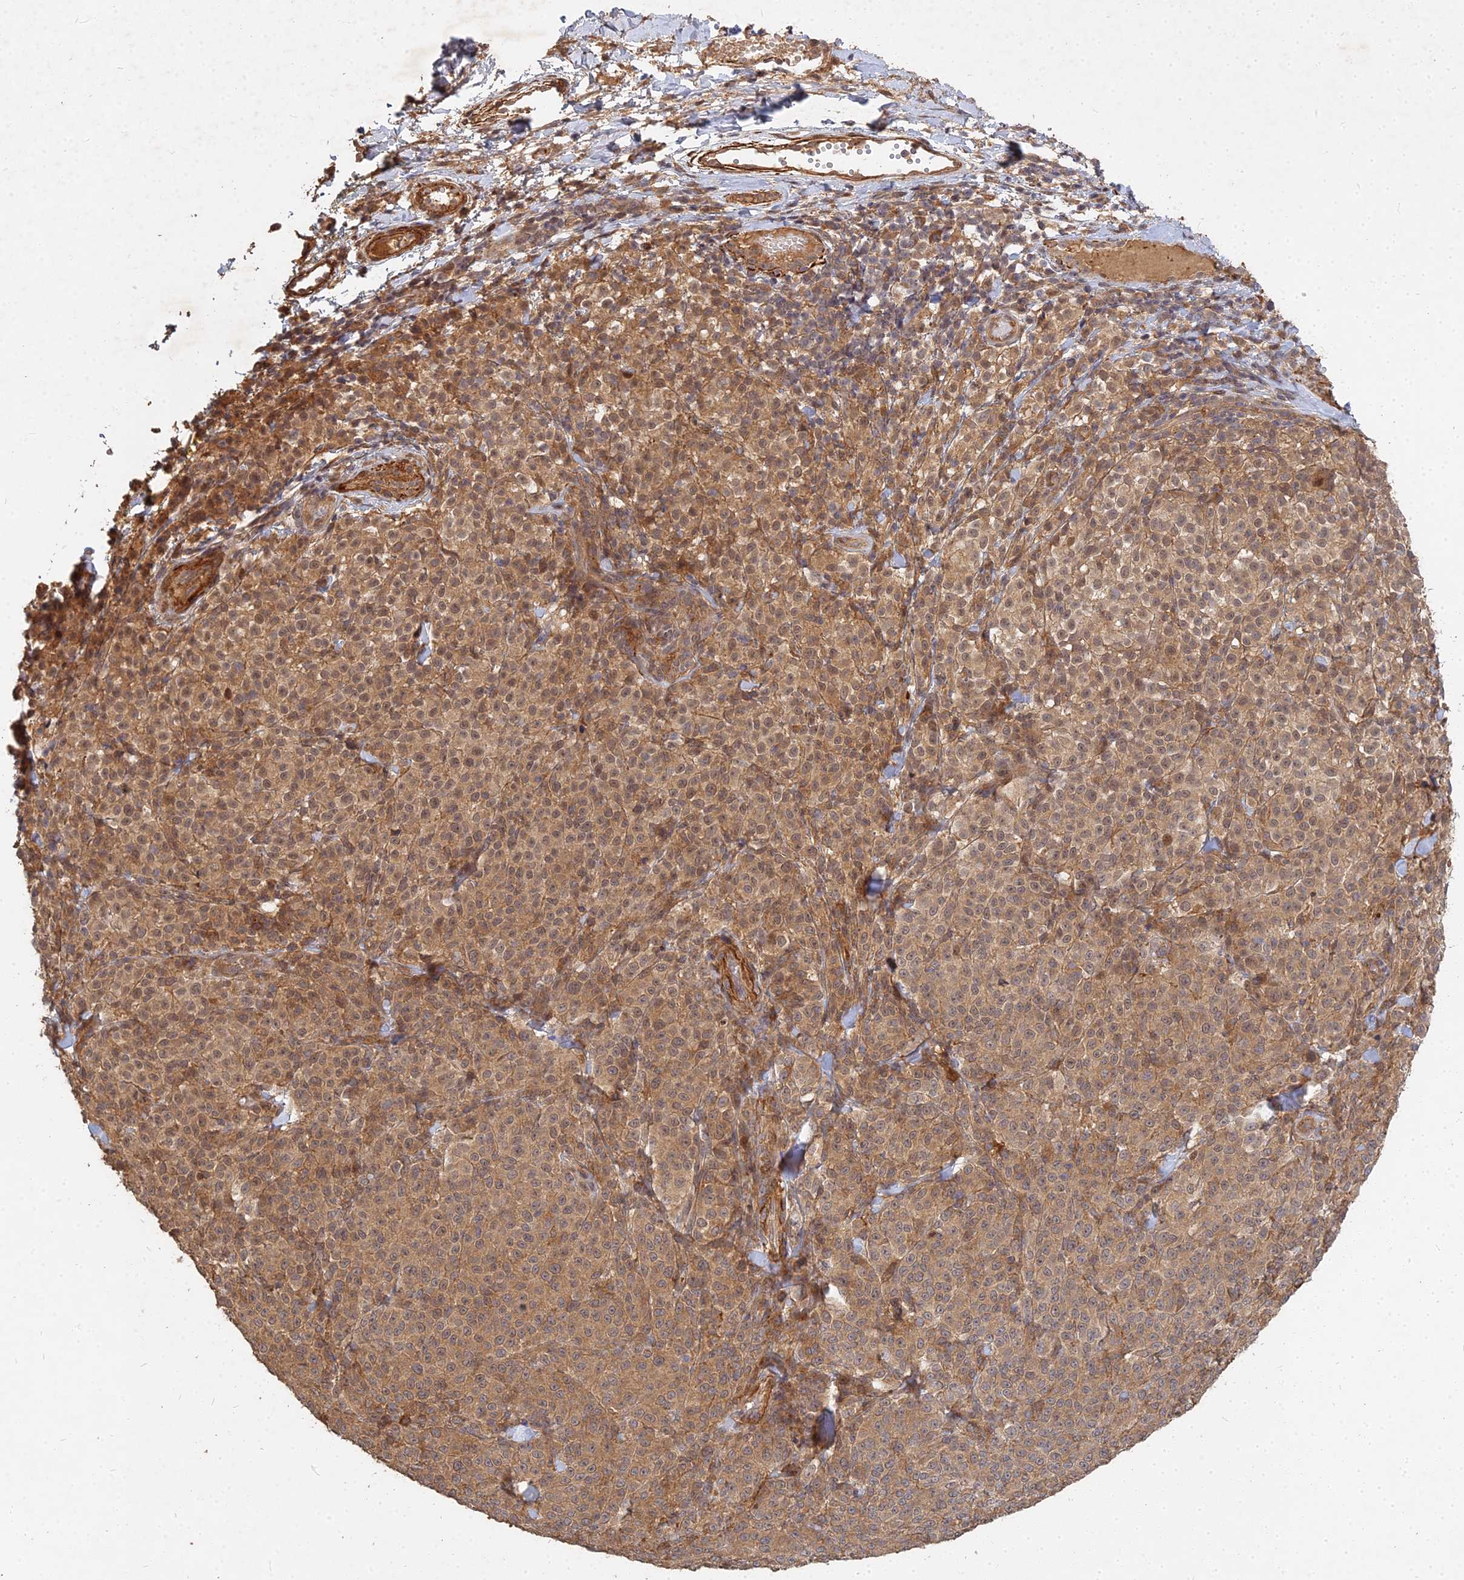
{"staining": {"intensity": "moderate", "quantity": ">75%", "location": "cytoplasmic/membranous,nuclear"}, "tissue": "melanoma", "cell_type": "Tumor cells", "image_type": "cancer", "snomed": [{"axis": "morphology", "description": "Normal tissue, NOS"}, {"axis": "morphology", "description": "Malignant melanoma, NOS"}, {"axis": "topography", "description": "Skin"}], "caption": "Malignant melanoma stained with a brown dye reveals moderate cytoplasmic/membranous and nuclear positive staining in approximately >75% of tumor cells.", "gene": "UBE2W", "patient": {"sex": "female", "age": 34}}